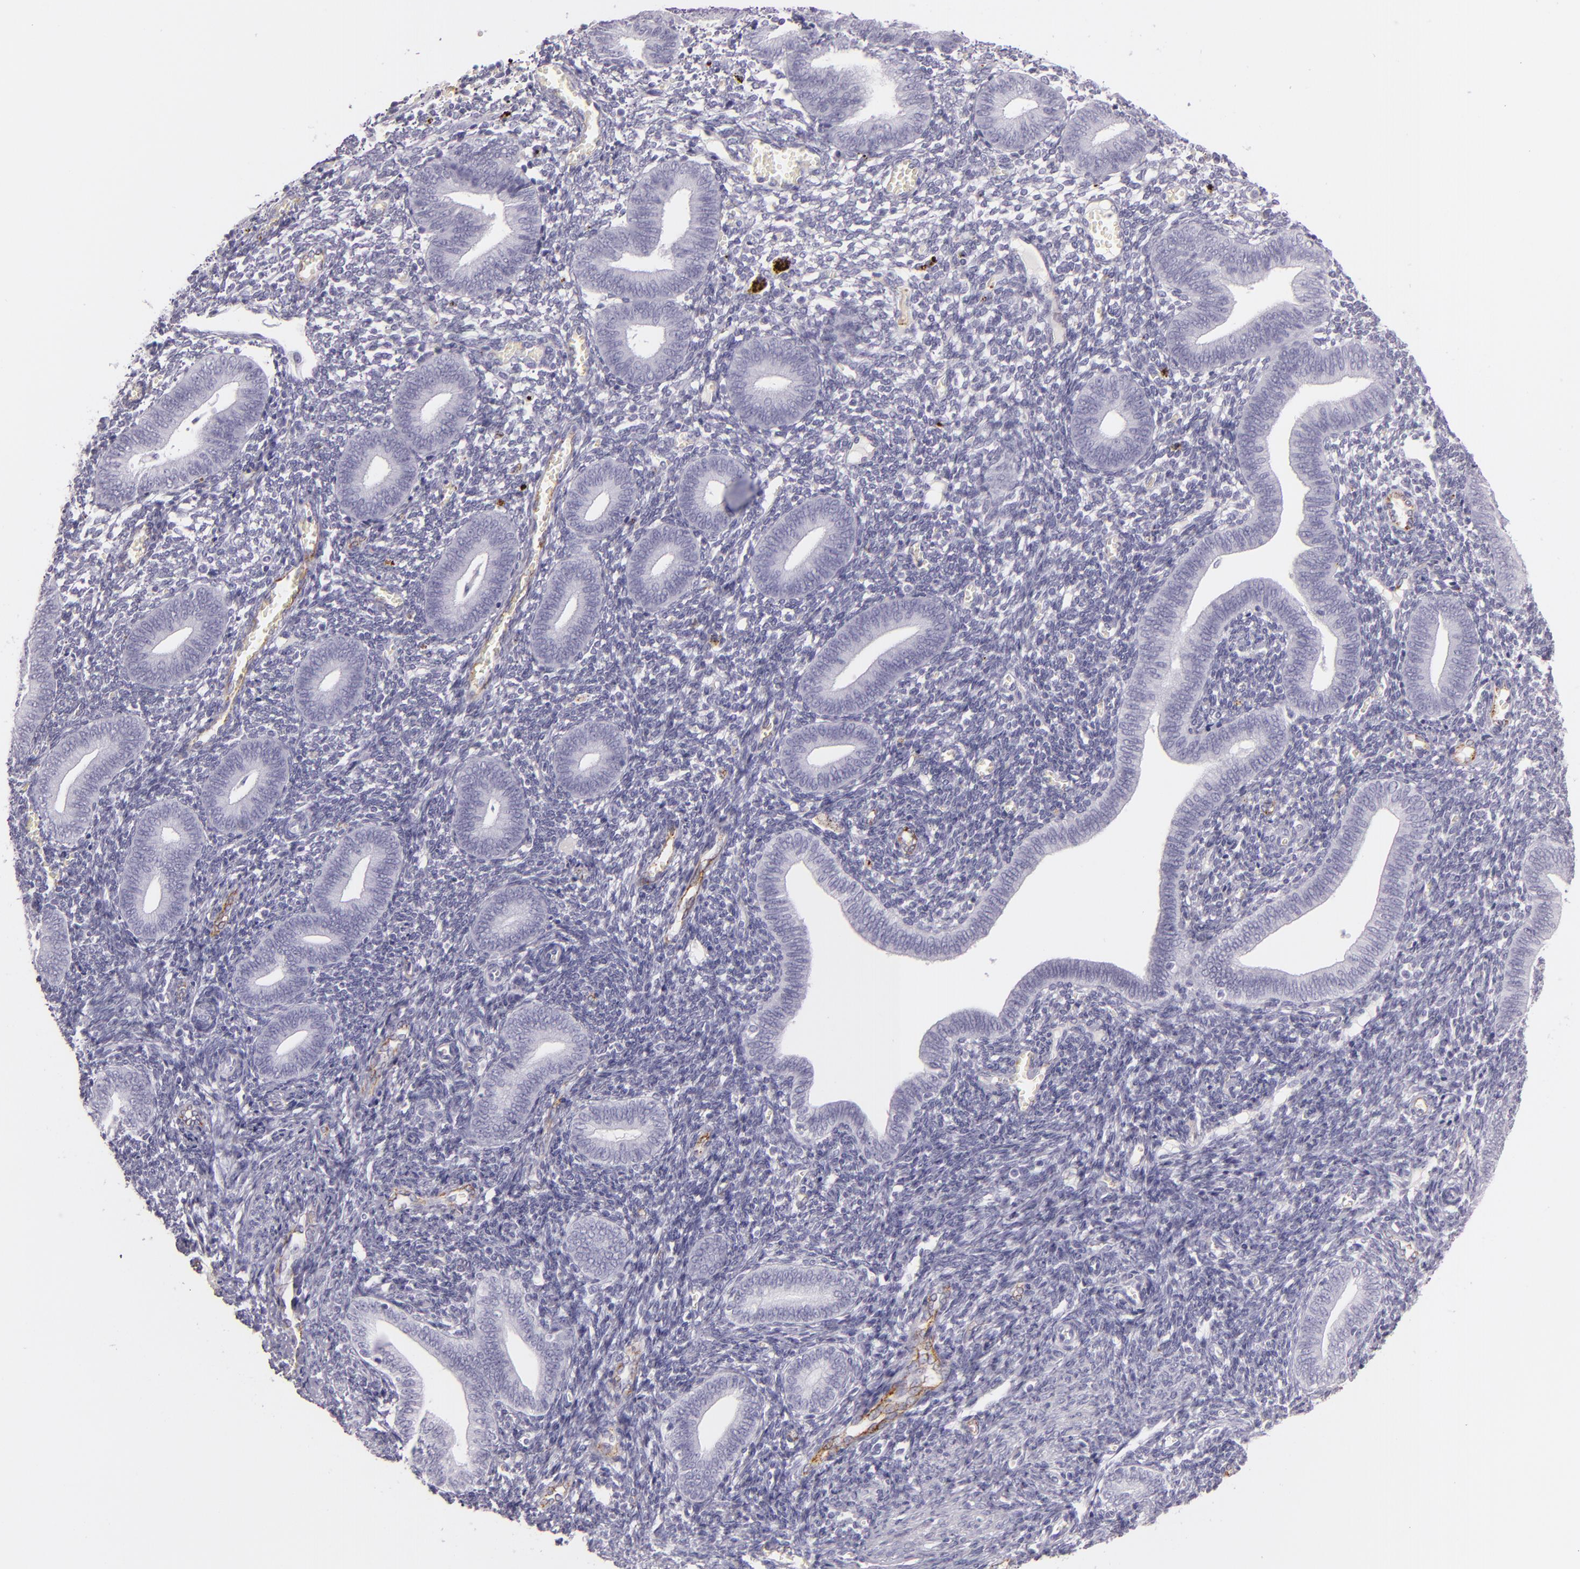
{"staining": {"intensity": "negative", "quantity": "none", "location": "none"}, "tissue": "endometrium", "cell_type": "Cells in endometrial stroma", "image_type": "normal", "snomed": [{"axis": "morphology", "description": "Normal tissue, NOS"}, {"axis": "topography", "description": "Uterus"}, {"axis": "topography", "description": "Endometrium"}], "caption": "This is an IHC photomicrograph of benign human endometrium. There is no staining in cells in endometrial stroma.", "gene": "SELP", "patient": {"sex": "female", "age": 33}}